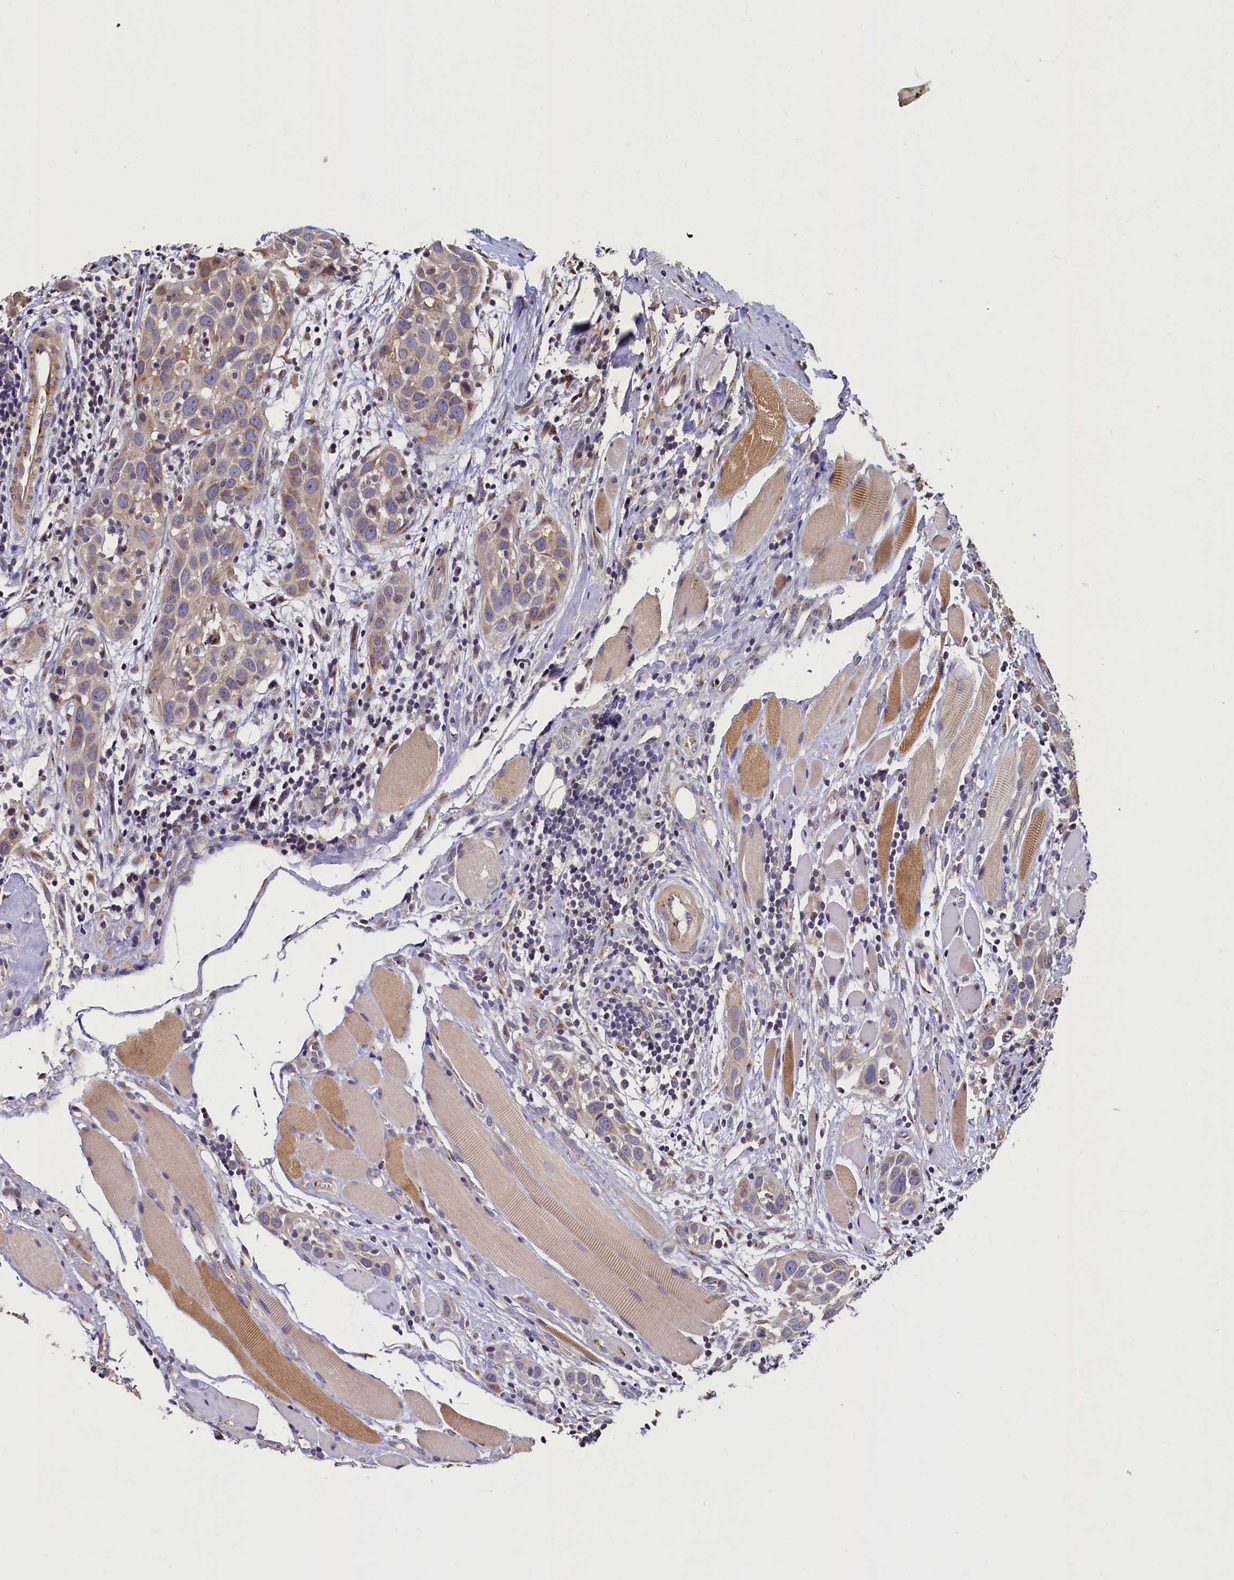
{"staining": {"intensity": "weak", "quantity": "25%-75%", "location": "cytoplasmic/membranous"}, "tissue": "head and neck cancer", "cell_type": "Tumor cells", "image_type": "cancer", "snomed": [{"axis": "morphology", "description": "Squamous cell carcinoma, NOS"}, {"axis": "topography", "description": "Oral tissue"}, {"axis": "topography", "description": "Head-Neck"}], "caption": "Immunohistochemical staining of human head and neck cancer (squamous cell carcinoma) displays low levels of weak cytoplasmic/membranous staining in approximately 25%-75% of tumor cells.", "gene": "TMEM181", "patient": {"sex": "female", "age": 50}}